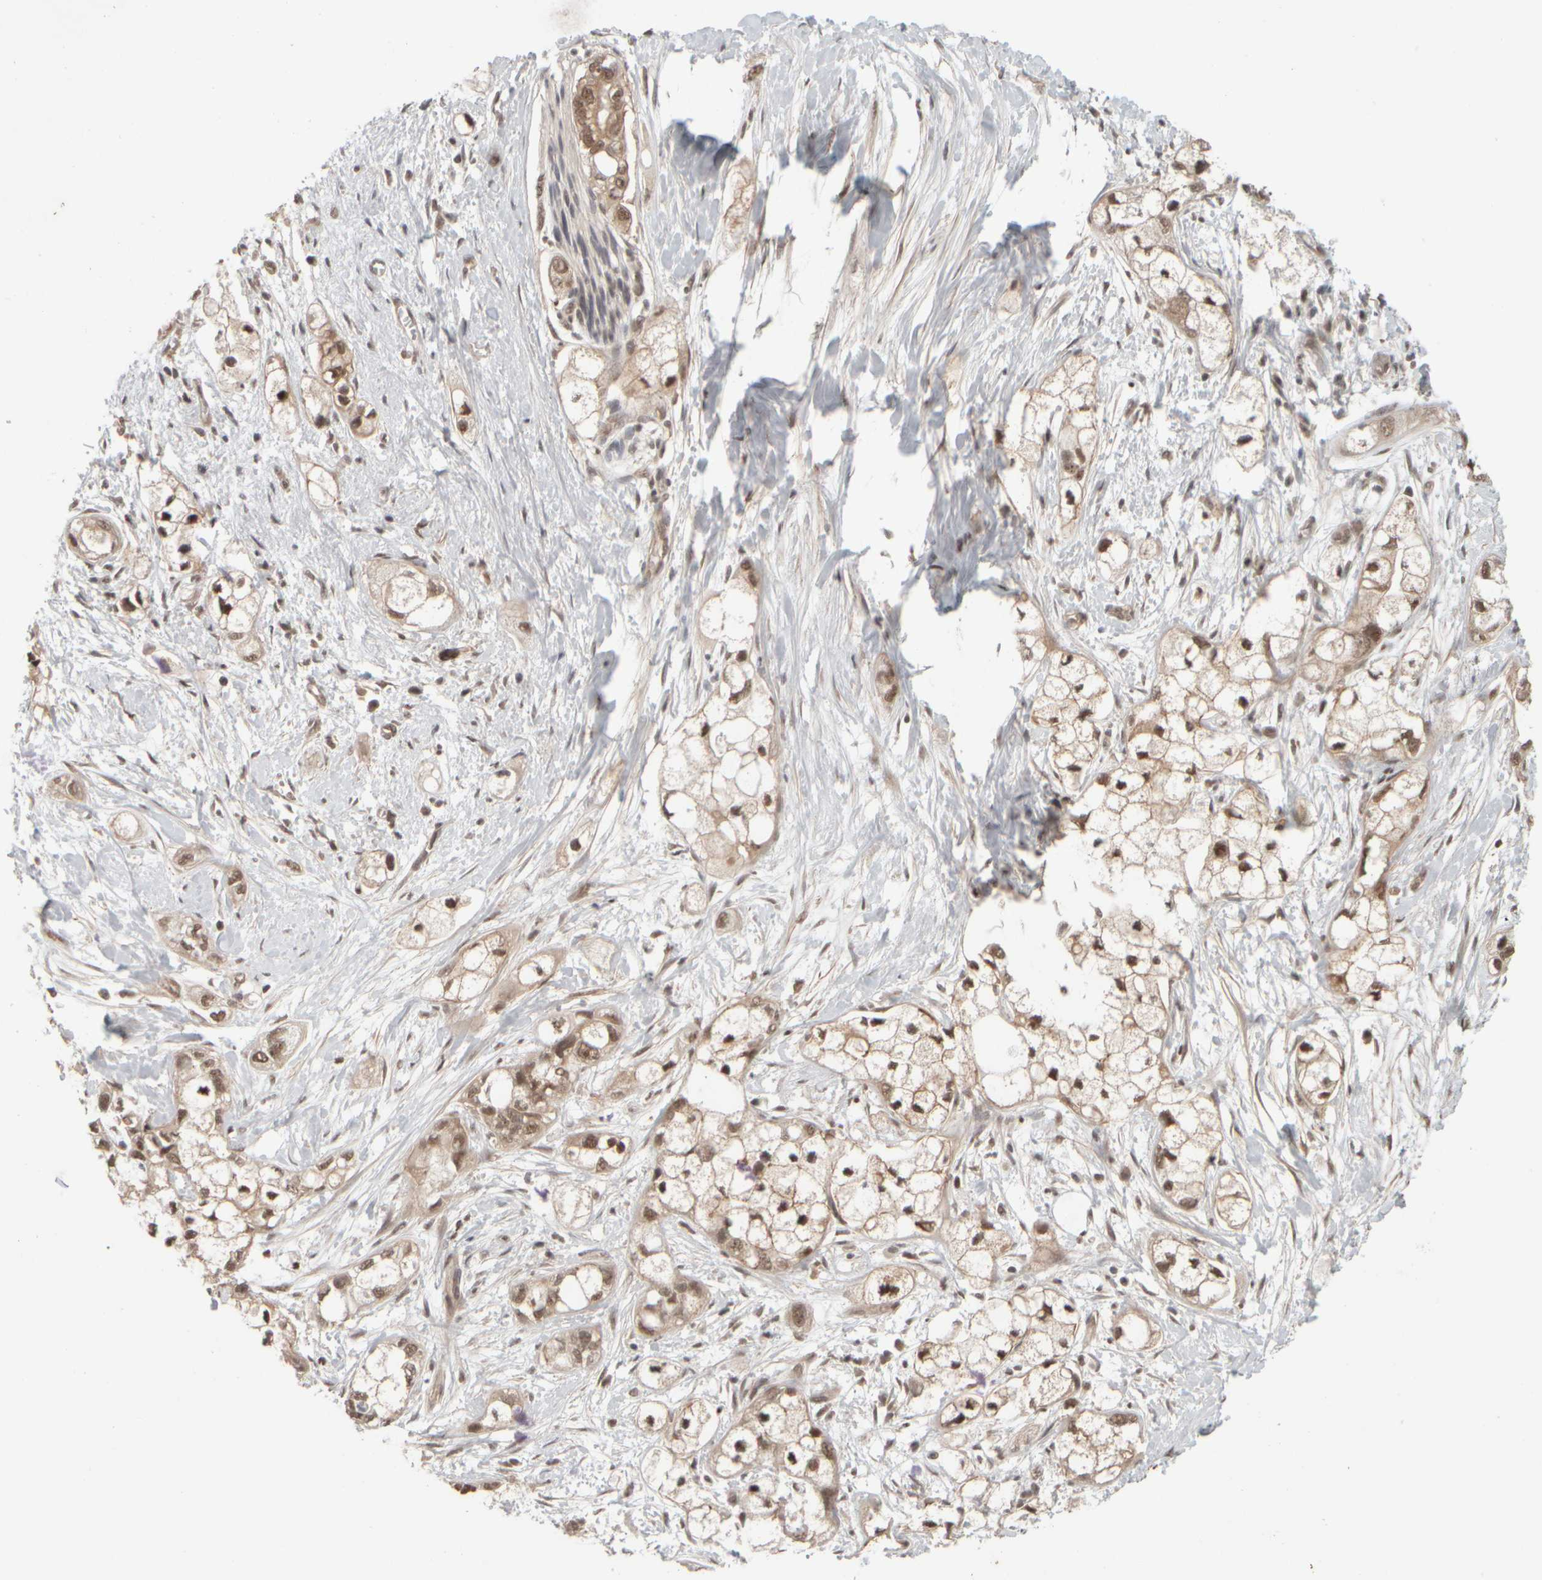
{"staining": {"intensity": "moderate", "quantity": "25%-75%", "location": "cytoplasmic/membranous,nuclear"}, "tissue": "pancreatic cancer", "cell_type": "Tumor cells", "image_type": "cancer", "snomed": [{"axis": "morphology", "description": "Adenocarcinoma, NOS"}, {"axis": "topography", "description": "Pancreas"}], "caption": "Immunohistochemistry (IHC) photomicrograph of neoplastic tissue: human pancreatic adenocarcinoma stained using IHC exhibits medium levels of moderate protein expression localized specifically in the cytoplasmic/membranous and nuclear of tumor cells, appearing as a cytoplasmic/membranous and nuclear brown color.", "gene": "SYNRG", "patient": {"sex": "male", "age": 74}}